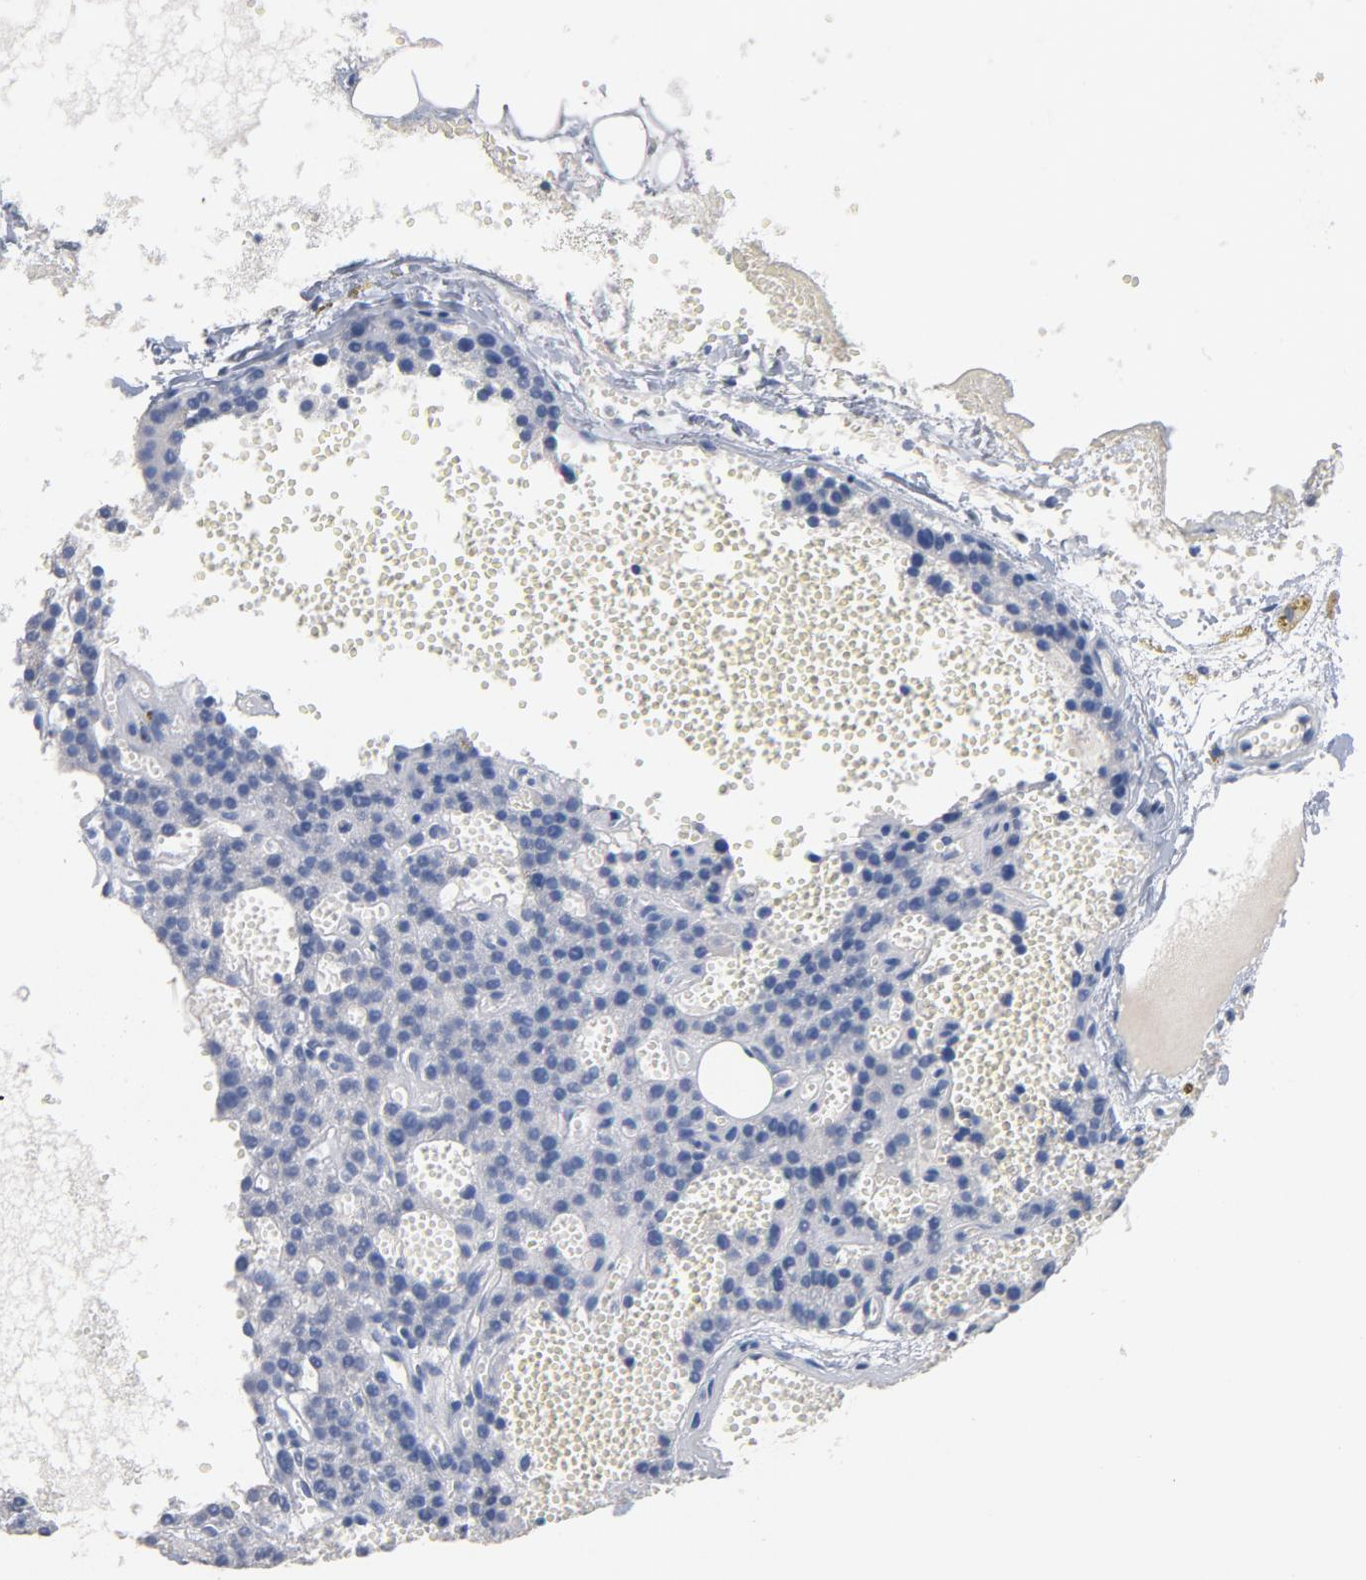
{"staining": {"intensity": "negative", "quantity": "none", "location": "none"}, "tissue": "parathyroid gland", "cell_type": "Glandular cells", "image_type": "normal", "snomed": [{"axis": "morphology", "description": "Normal tissue, NOS"}, {"axis": "topography", "description": "Parathyroid gland"}], "caption": "Immunohistochemistry (IHC) of normal human parathyroid gland displays no positivity in glandular cells. (DAB (3,3'-diaminobenzidine) immunohistochemistry (IHC) with hematoxylin counter stain).", "gene": "ZCCHC13", "patient": {"sex": "male", "age": 25}}